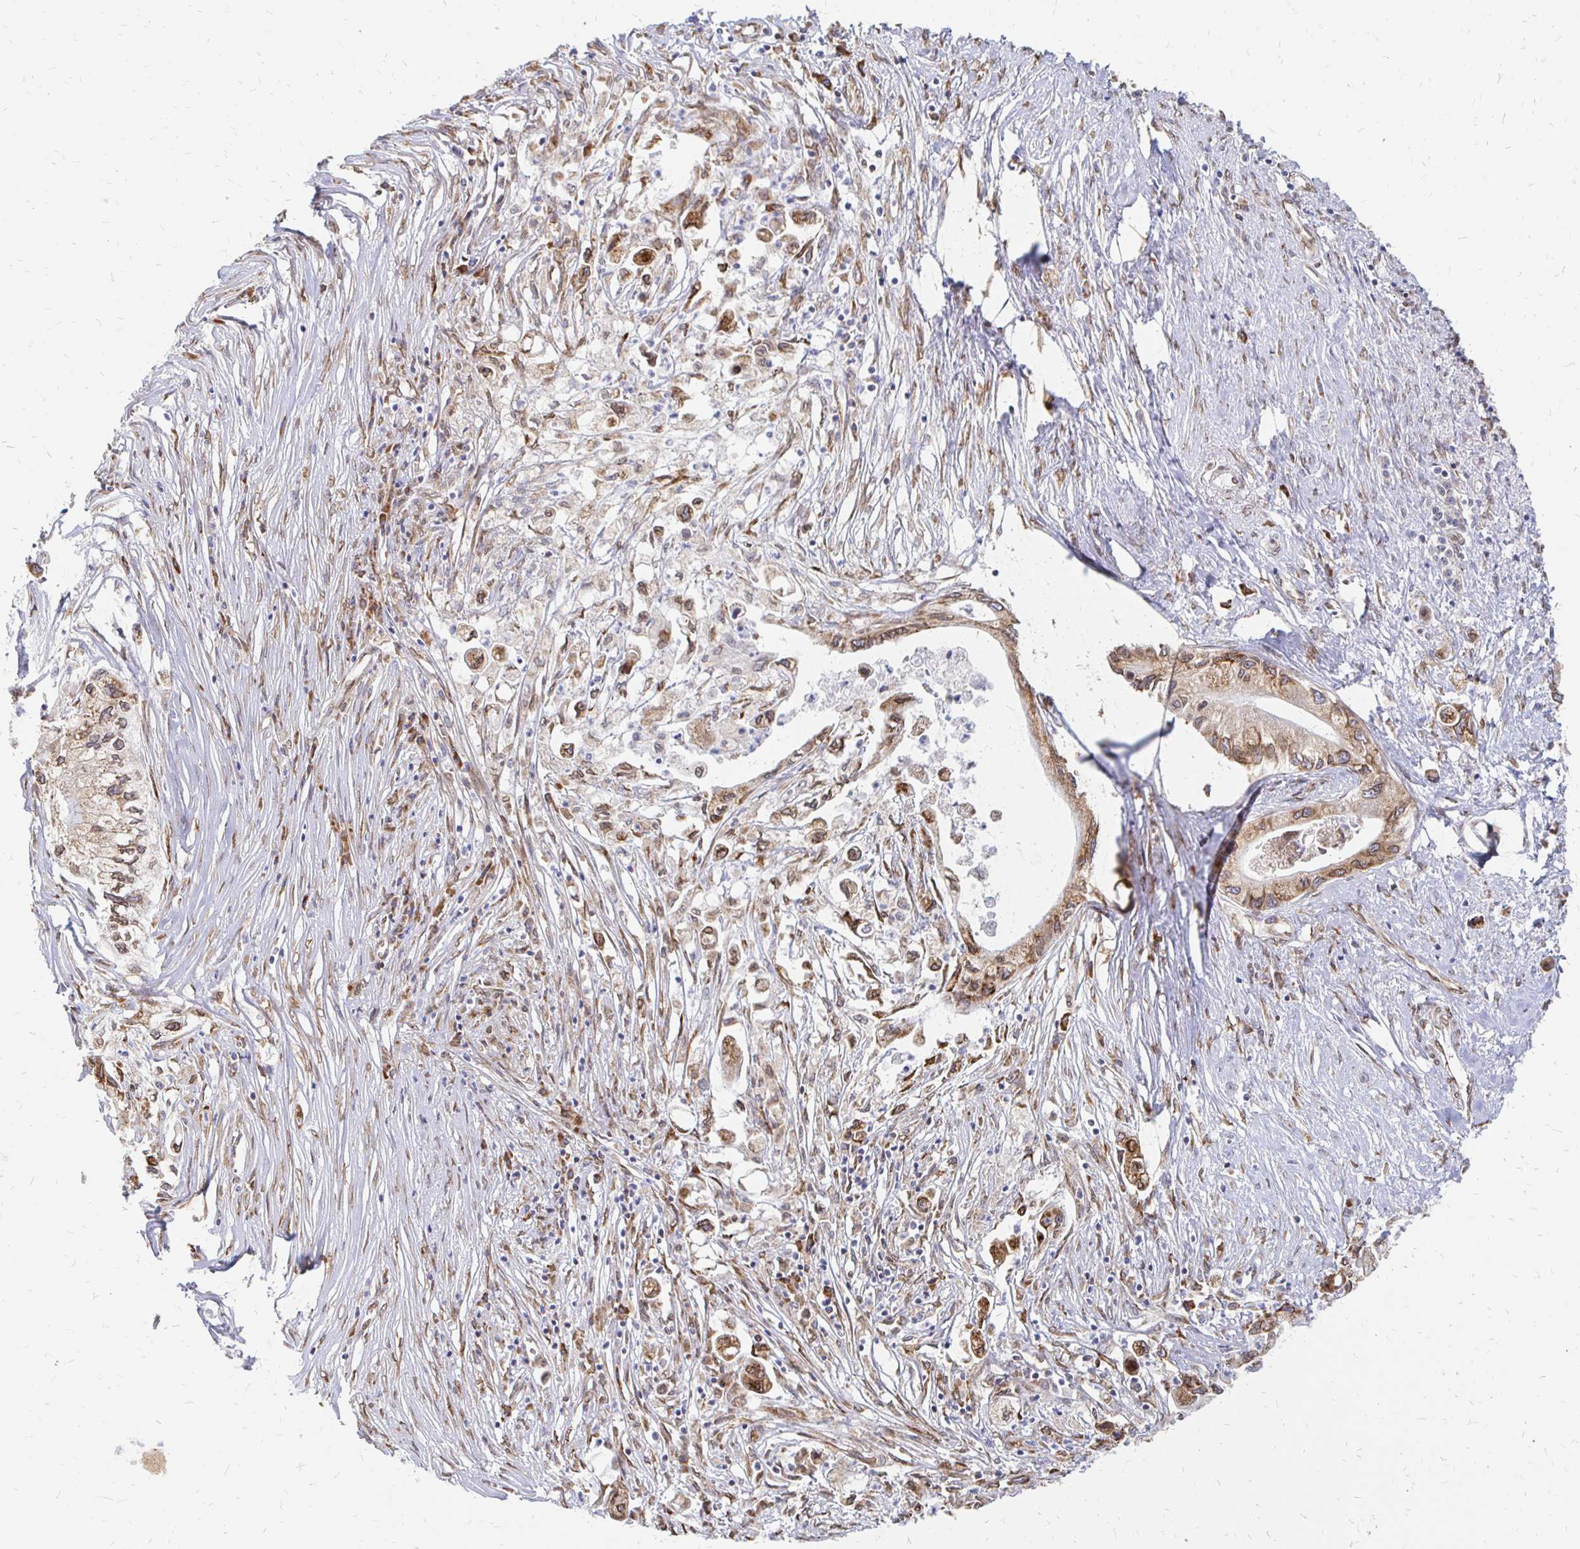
{"staining": {"intensity": "moderate", "quantity": ">75%", "location": "cytoplasmic/membranous,nuclear"}, "tissue": "pancreatic cancer", "cell_type": "Tumor cells", "image_type": "cancer", "snomed": [{"axis": "morphology", "description": "Adenocarcinoma, NOS"}, {"axis": "topography", "description": "Pancreas"}], "caption": "Pancreatic cancer (adenocarcinoma) stained with a brown dye shows moderate cytoplasmic/membranous and nuclear positive staining in about >75% of tumor cells.", "gene": "PELI3", "patient": {"sex": "male", "age": 61}}